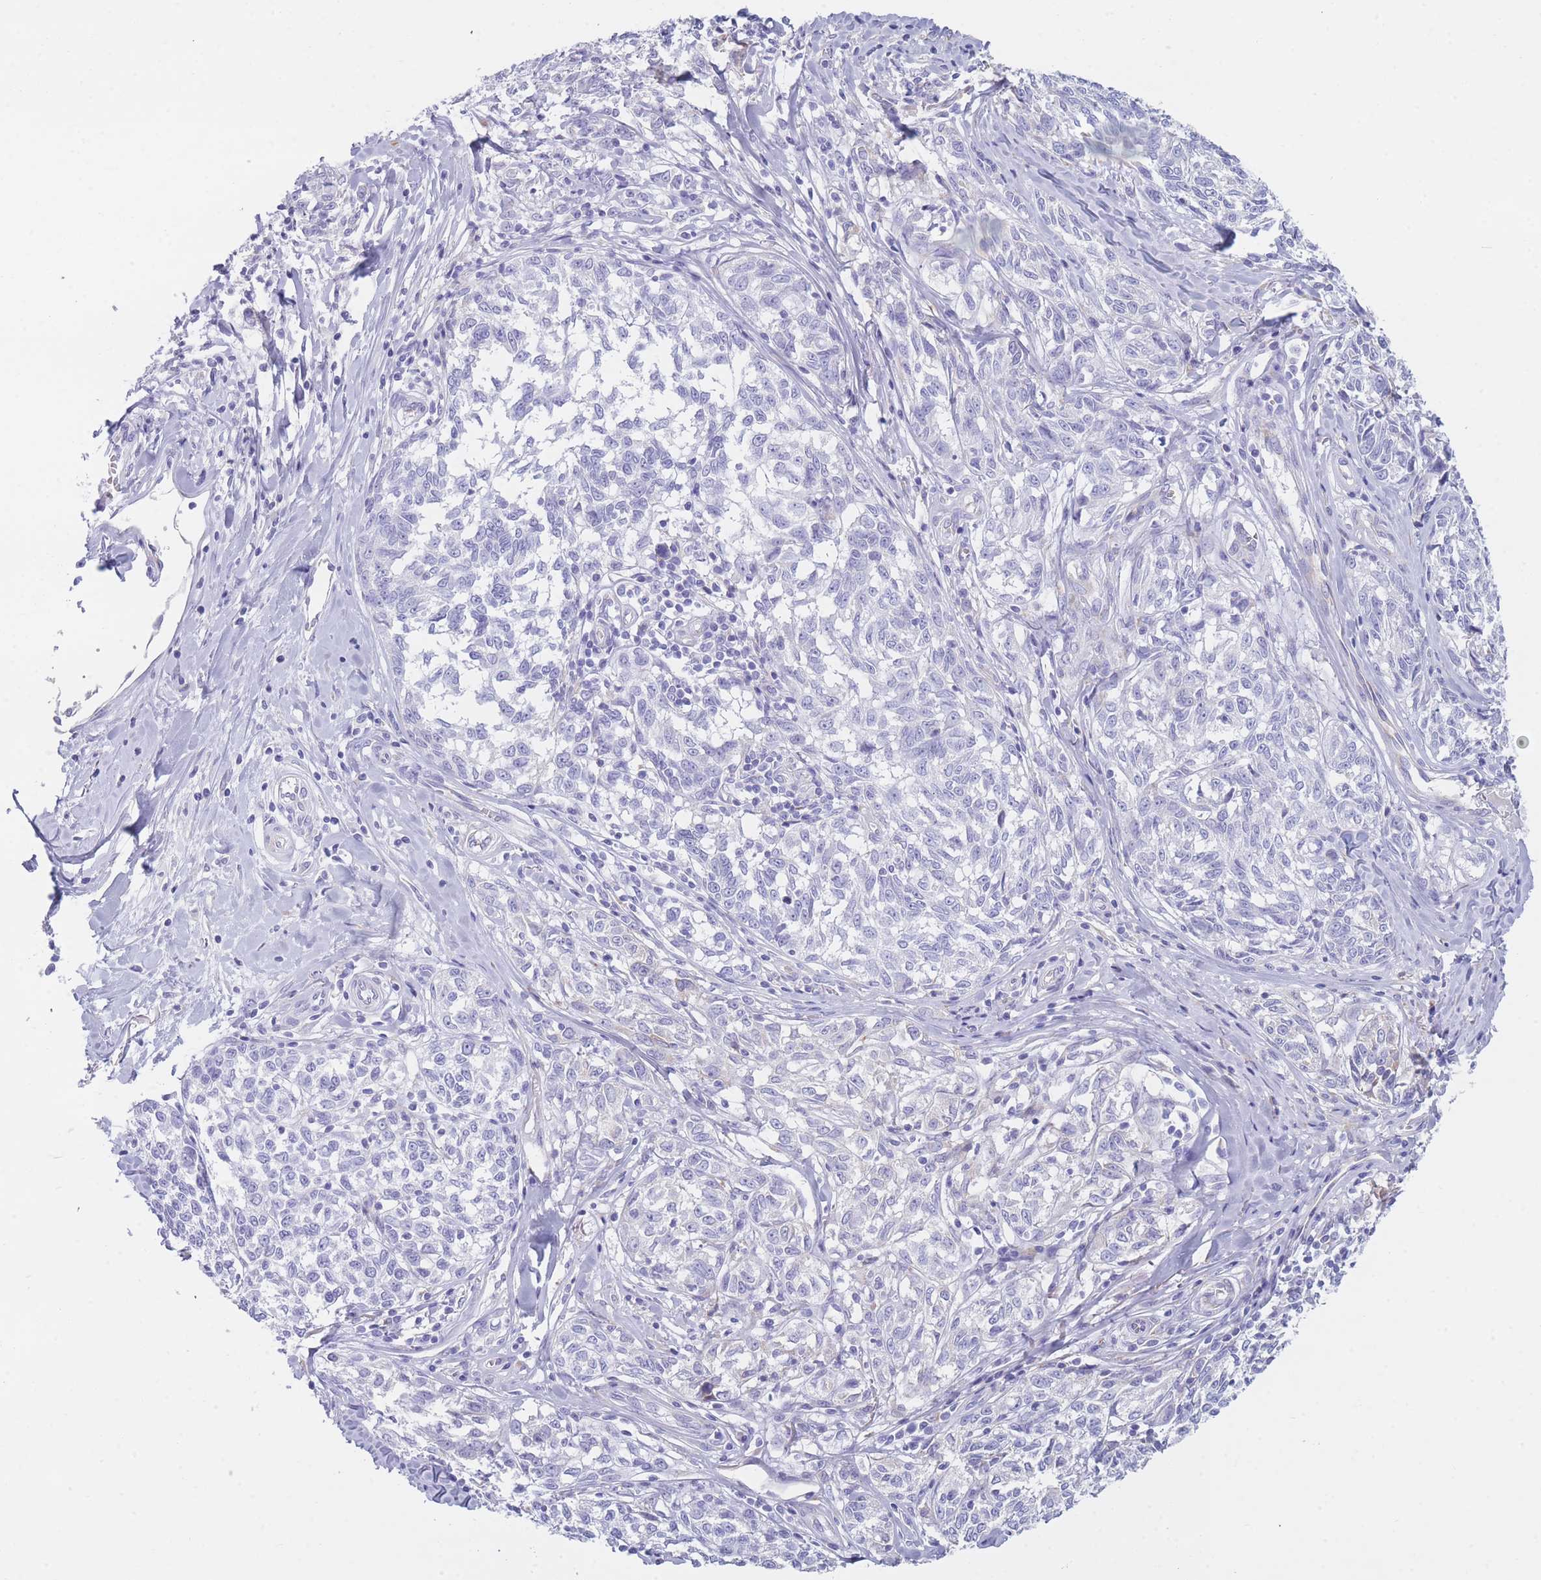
{"staining": {"intensity": "negative", "quantity": "none", "location": "none"}, "tissue": "melanoma", "cell_type": "Tumor cells", "image_type": "cancer", "snomed": [{"axis": "morphology", "description": "Normal tissue, NOS"}, {"axis": "morphology", "description": "Malignant melanoma, NOS"}, {"axis": "topography", "description": "Skin"}], "caption": "Immunohistochemistry photomicrograph of neoplastic tissue: human malignant melanoma stained with DAB exhibits no significant protein positivity in tumor cells. The staining is performed using DAB (3,3'-diaminobenzidine) brown chromogen with nuclei counter-stained in using hematoxylin.", "gene": "XKR8", "patient": {"sex": "female", "age": 64}}